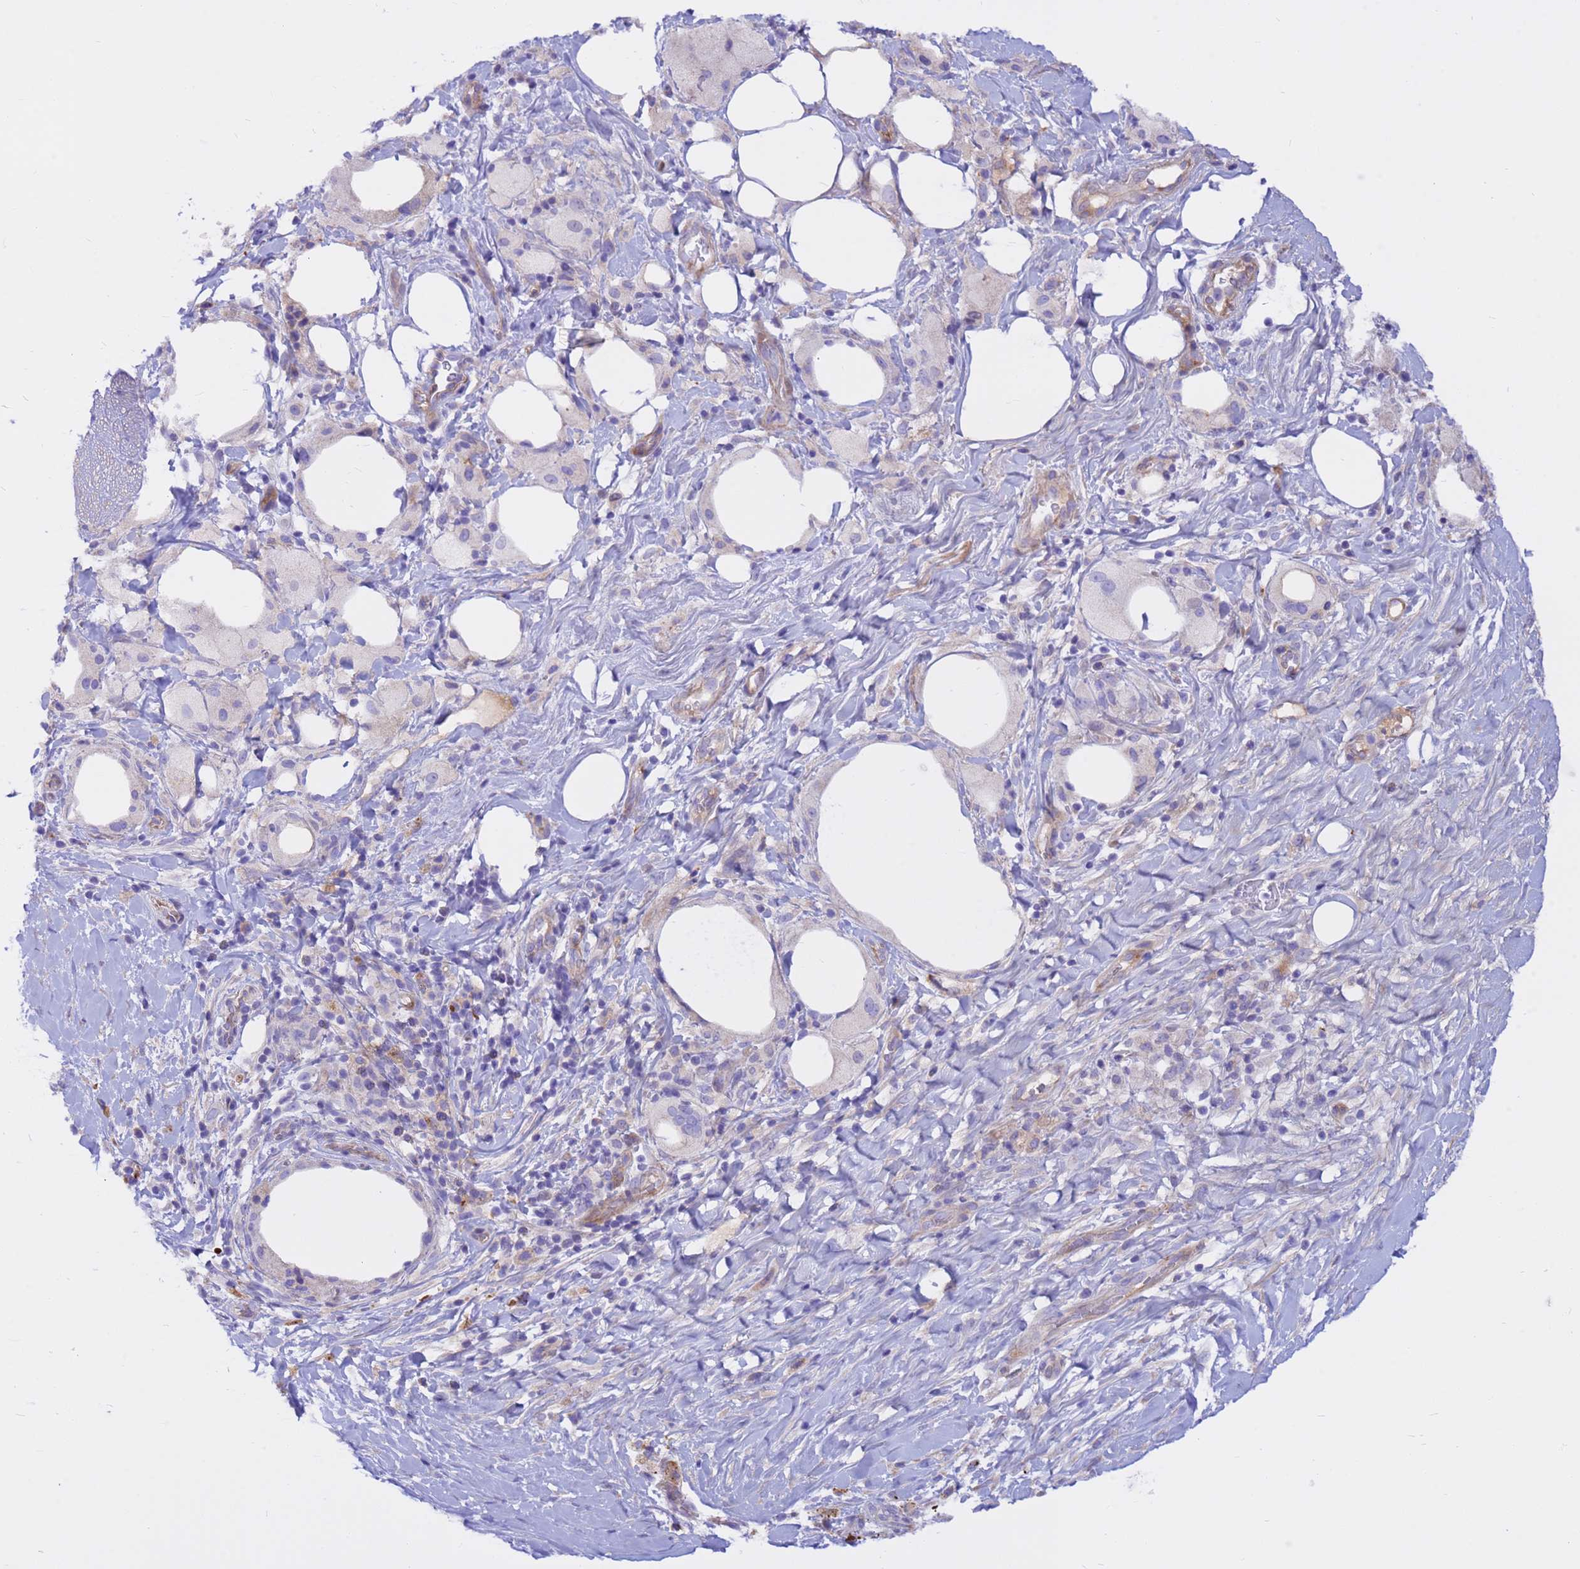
{"staining": {"intensity": "negative", "quantity": "none", "location": "none"}, "tissue": "pancreatic cancer", "cell_type": "Tumor cells", "image_type": "cancer", "snomed": [{"axis": "morphology", "description": "Adenocarcinoma, NOS"}, {"axis": "topography", "description": "Pancreas"}], "caption": "High power microscopy photomicrograph of an immunohistochemistry micrograph of pancreatic adenocarcinoma, revealing no significant positivity in tumor cells.", "gene": "CRHBP", "patient": {"sex": "male", "age": 58}}